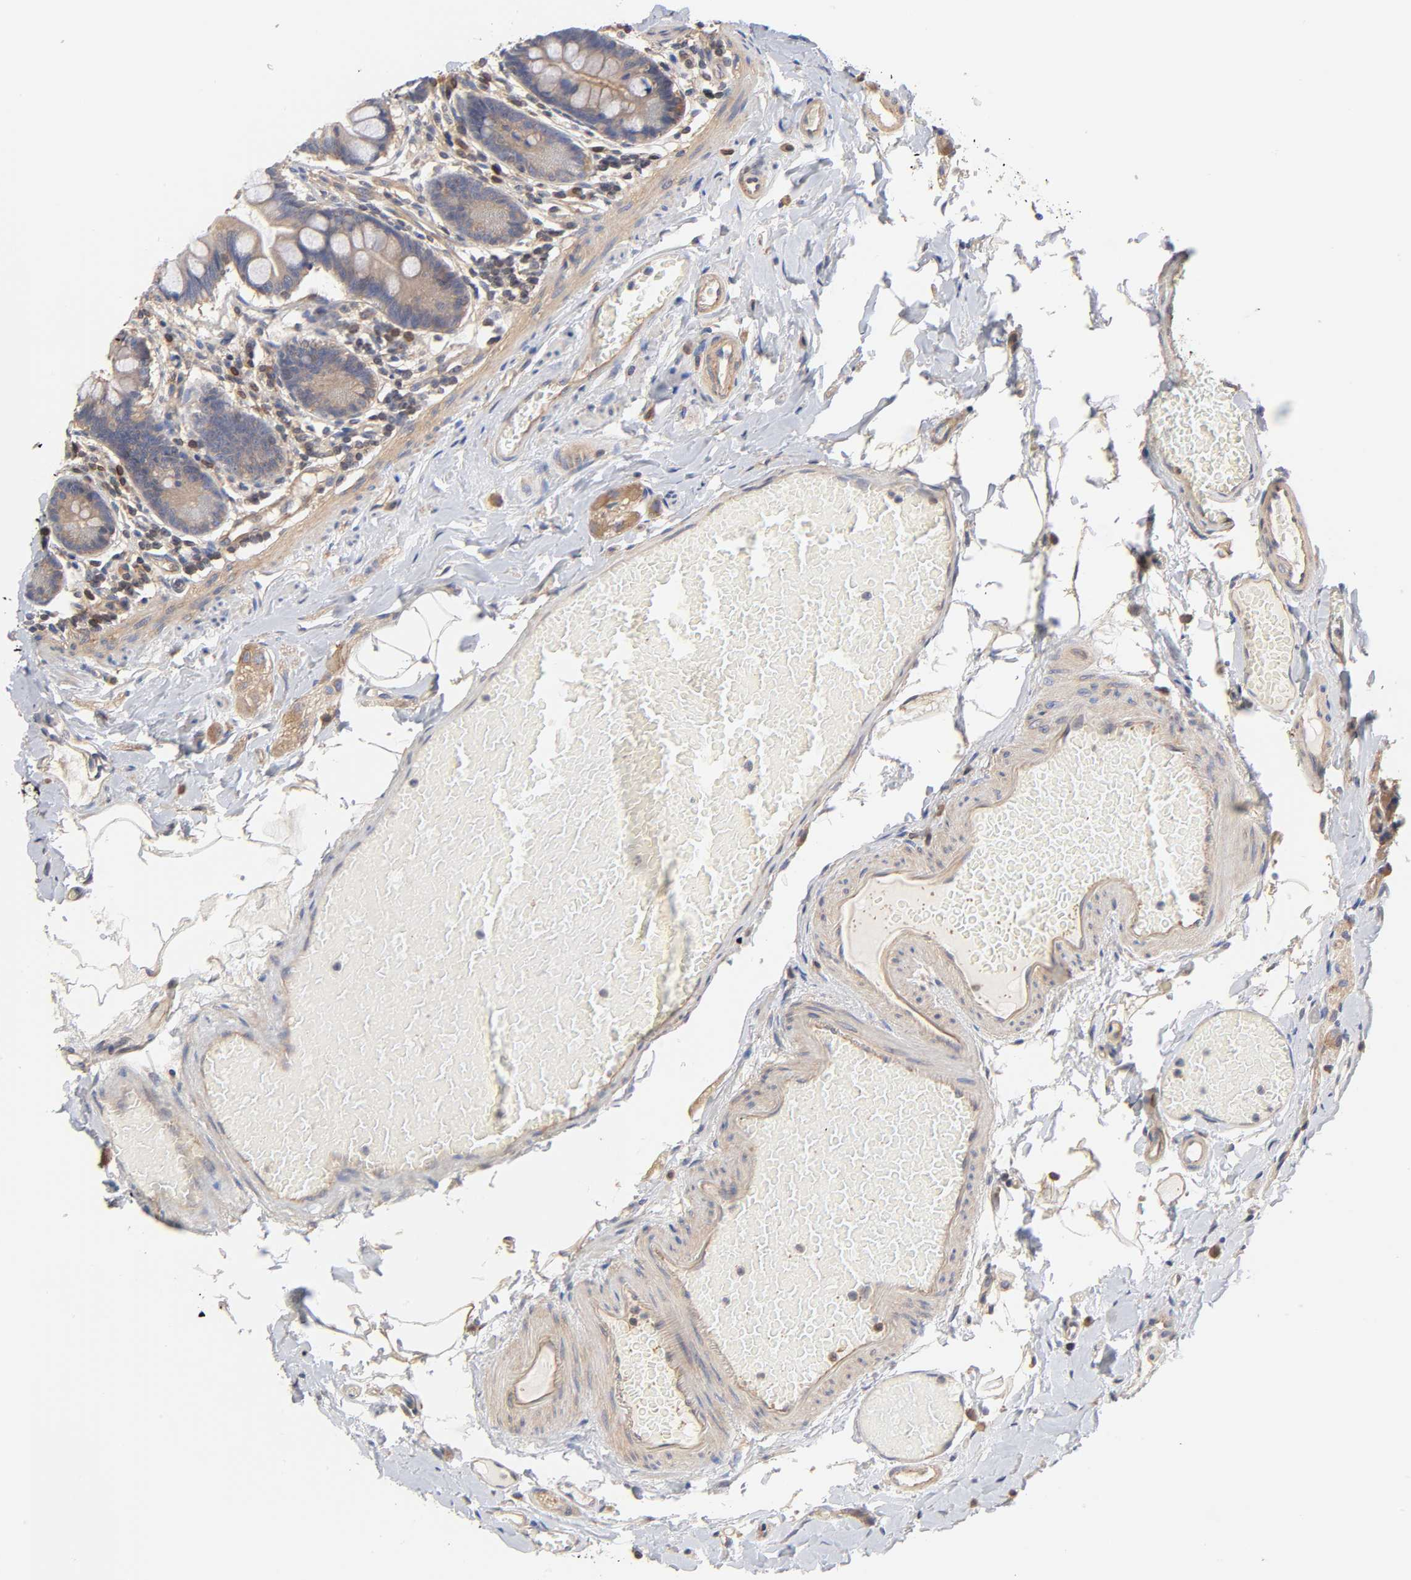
{"staining": {"intensity": "weak", "quantity": ">75%", "location": "cytoplasmic/membranous"}, "tissue": "small intestine", "cell_type": "Glandular cells", "image_type": "normal", "snomed": [{"axis": "morphology", "description": "Normal tissue, NOS"}, {"axis": "topography", "description": "Small intestine"}], "caption": "This is an image of immunohistochemistry (IHC) staining of normal small intestine, which shows weak expression in the cytoplasmic/membranous of glandular cells.", "gene": "STRN3", "patient": {"sex": "male", "age": 41}}